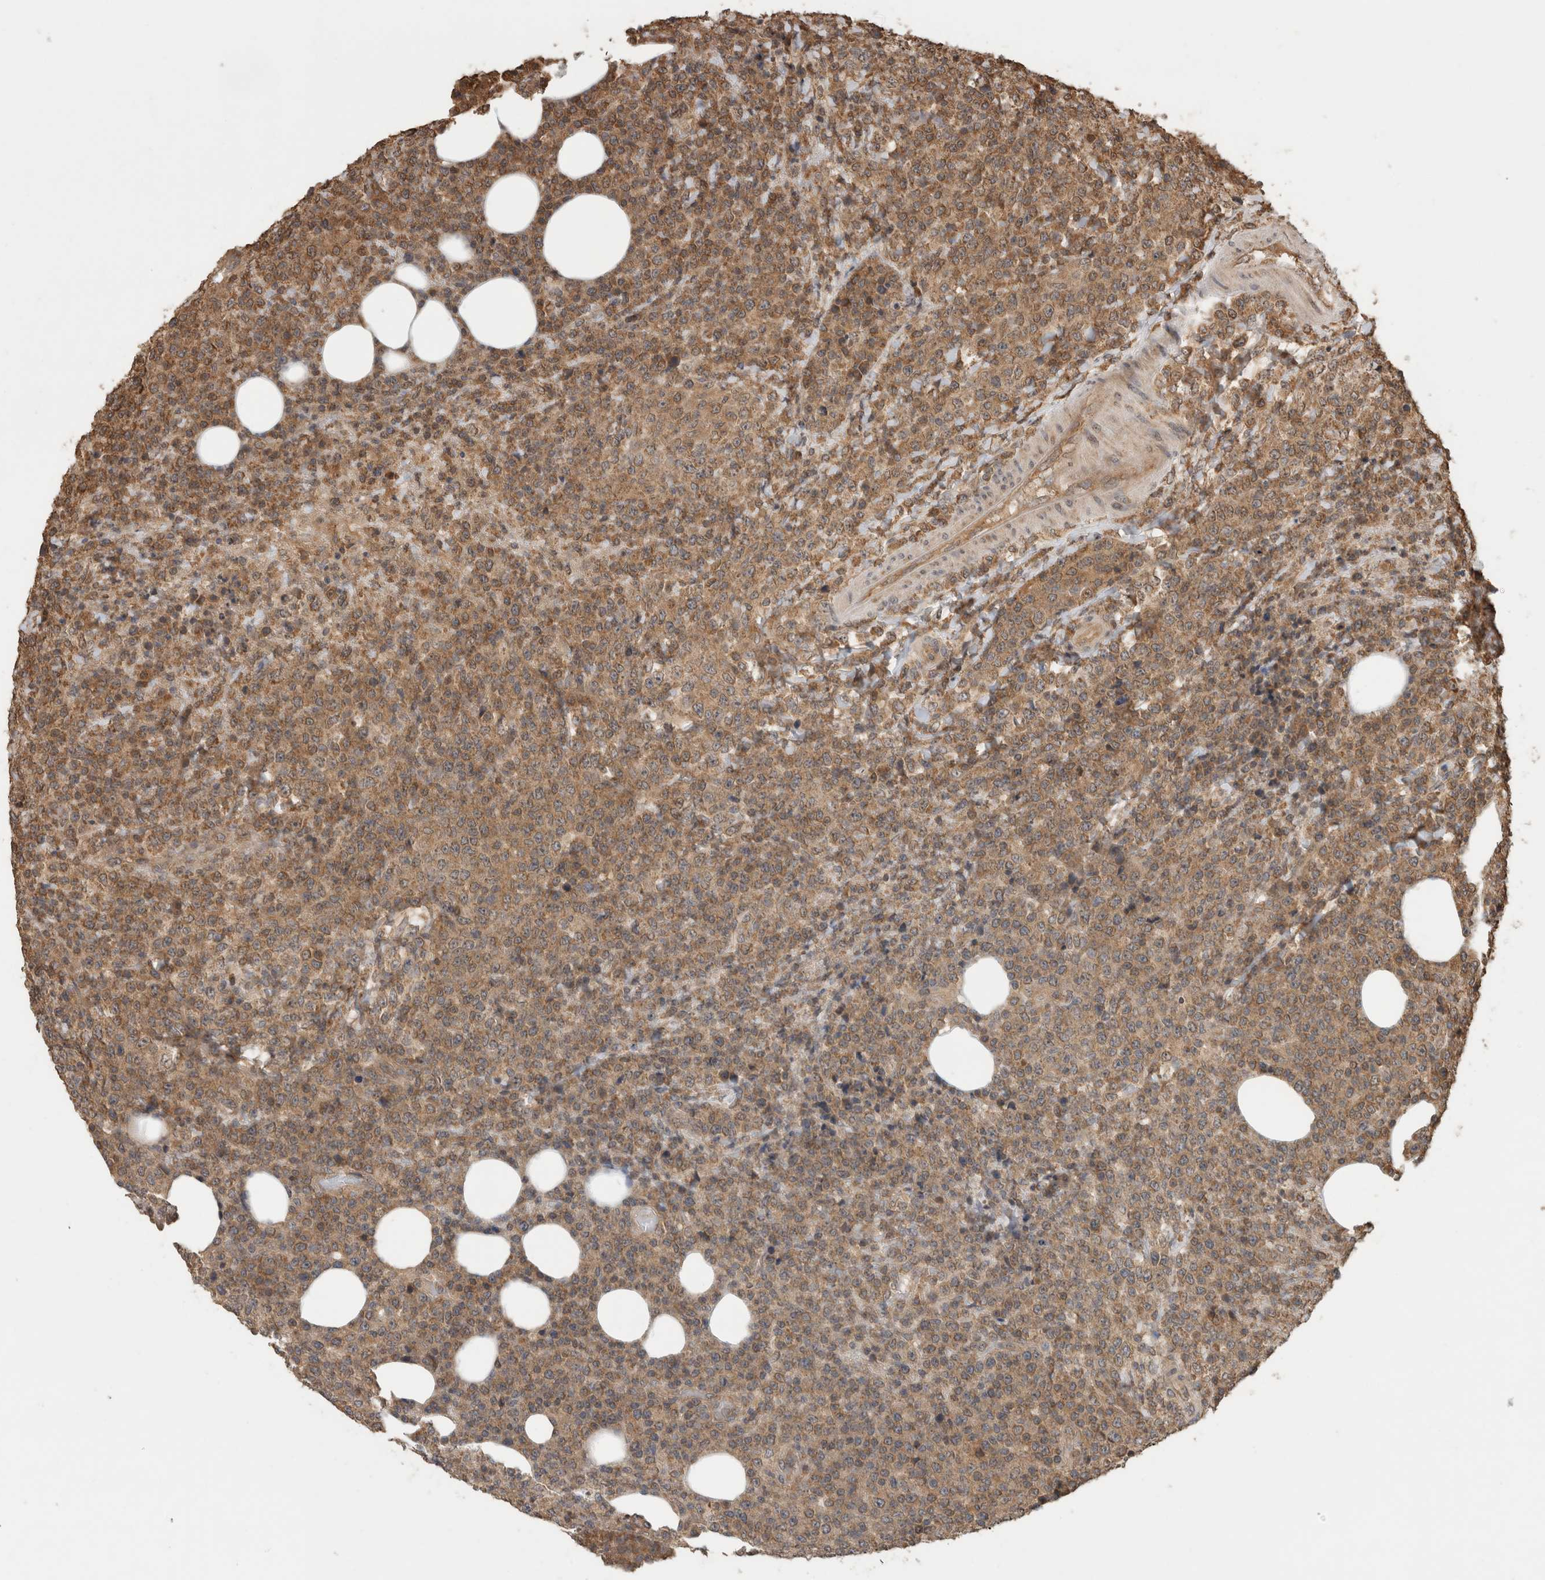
{"staining": {"intensity": "weak", "quantity": ">75%", "location": "cytoplasmic/membranous"}, "tissue": "lymphoma", "cell_type": "Tumor cells", "image_type": "cancer", "snomed": [{"axis": "morphology", "description": "Malignant lymphoma, non-Hodgkin's type, High grade"}, {"axis": "topography", "description": "Lymph node"}], "caption": "Immunohistochemical staining of human lymphoma demonstrates low levels of weak cytoplasmic/membranous expression in approximately >75% of tumor cells.", "gene": "OTUD7B", "patient": {"sex": "male", "age": 13}}